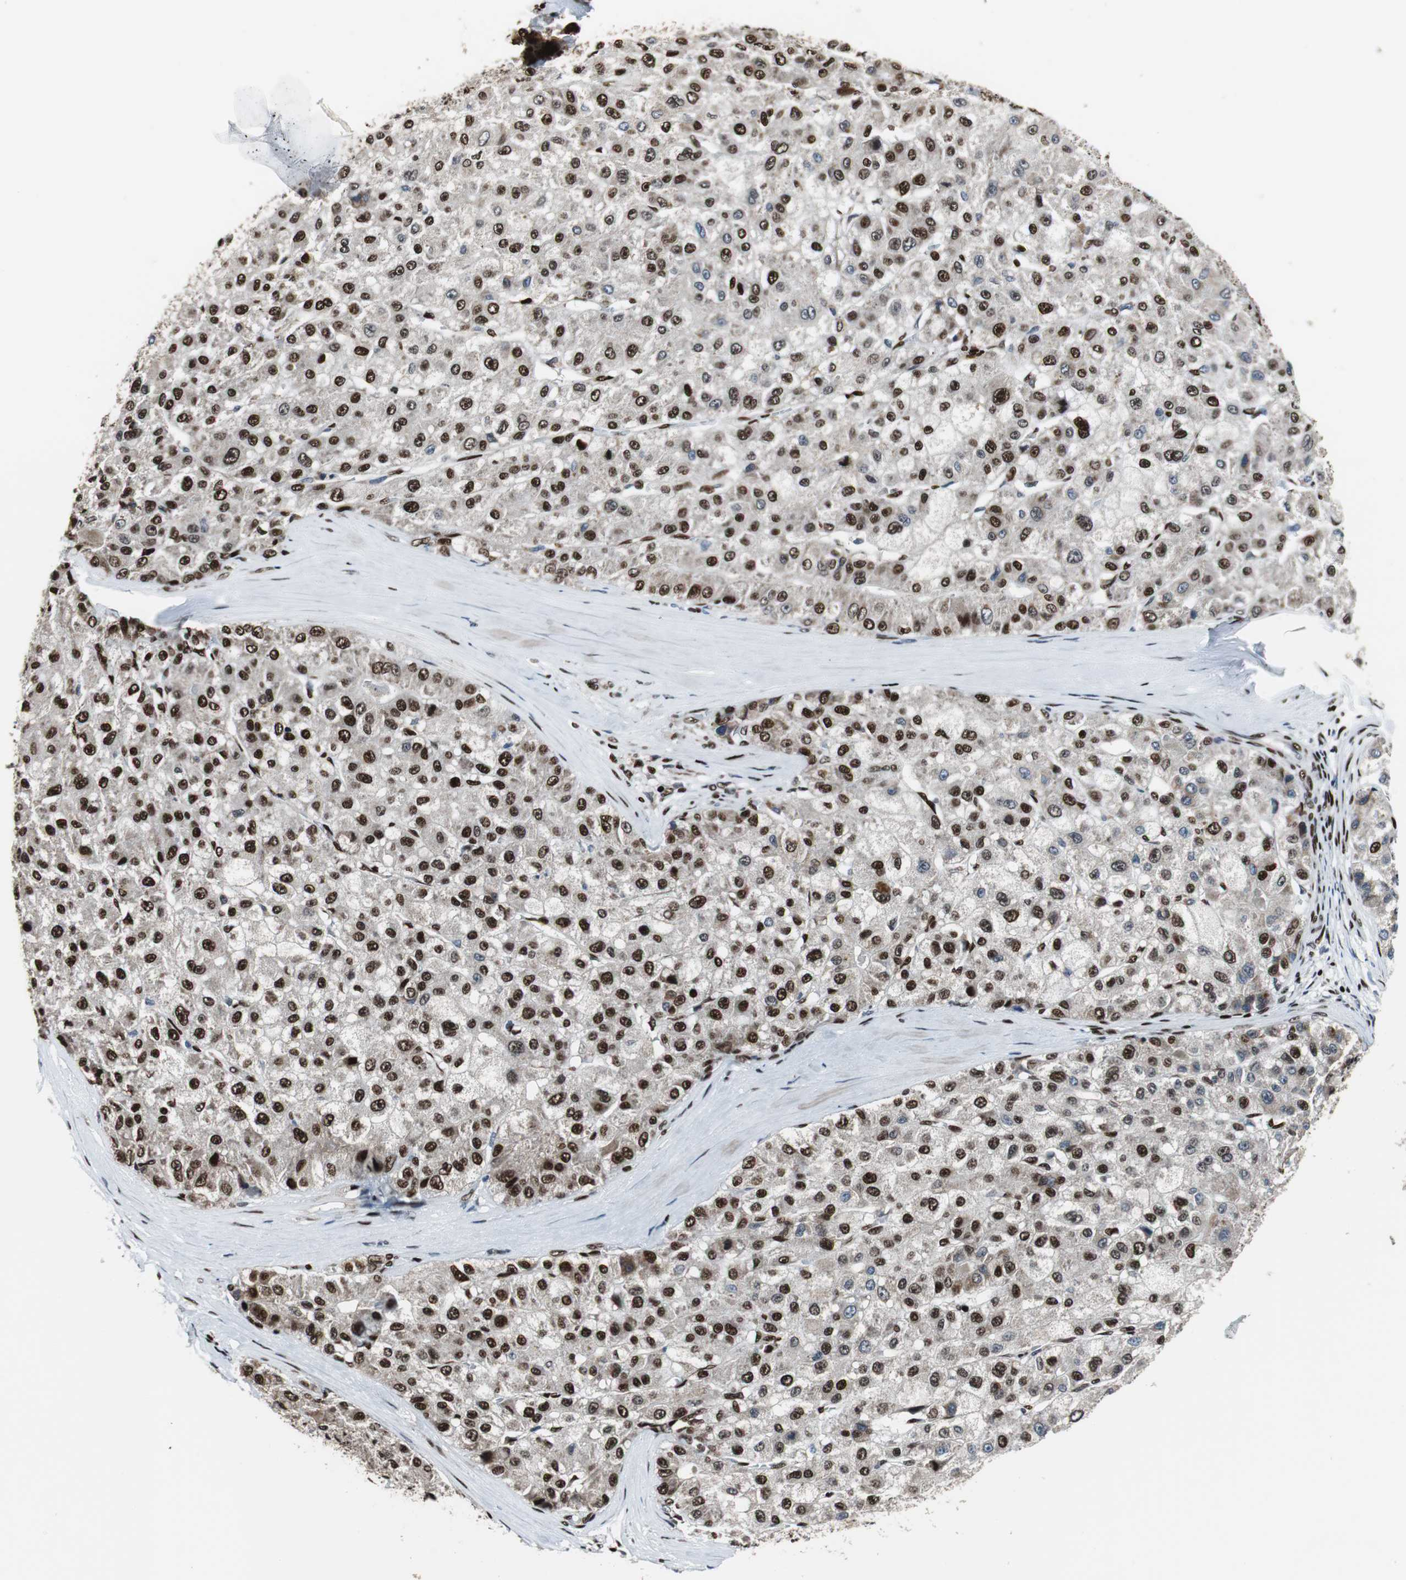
{"staining": {"intensity": "strong", "quantity": "25%-75%", "location": "nuclear"}, "tissue": "liver cancer", "cell_type": "Tumor cells", "image_type": "cancer", "snomed": [{"axis": "morphology", "description": "Carcinoma, Hepatocellular, NOS"}, {"axis": "topography", "description": "Liver"}], "caption": "This photomicrograph exhibits IHC staining of human liver cancer, with high strong nuclear positivity in about 25%-75% of tumor cells.", "gene": "HDAC1", "patient": {"sex": "male", "age": 80}}